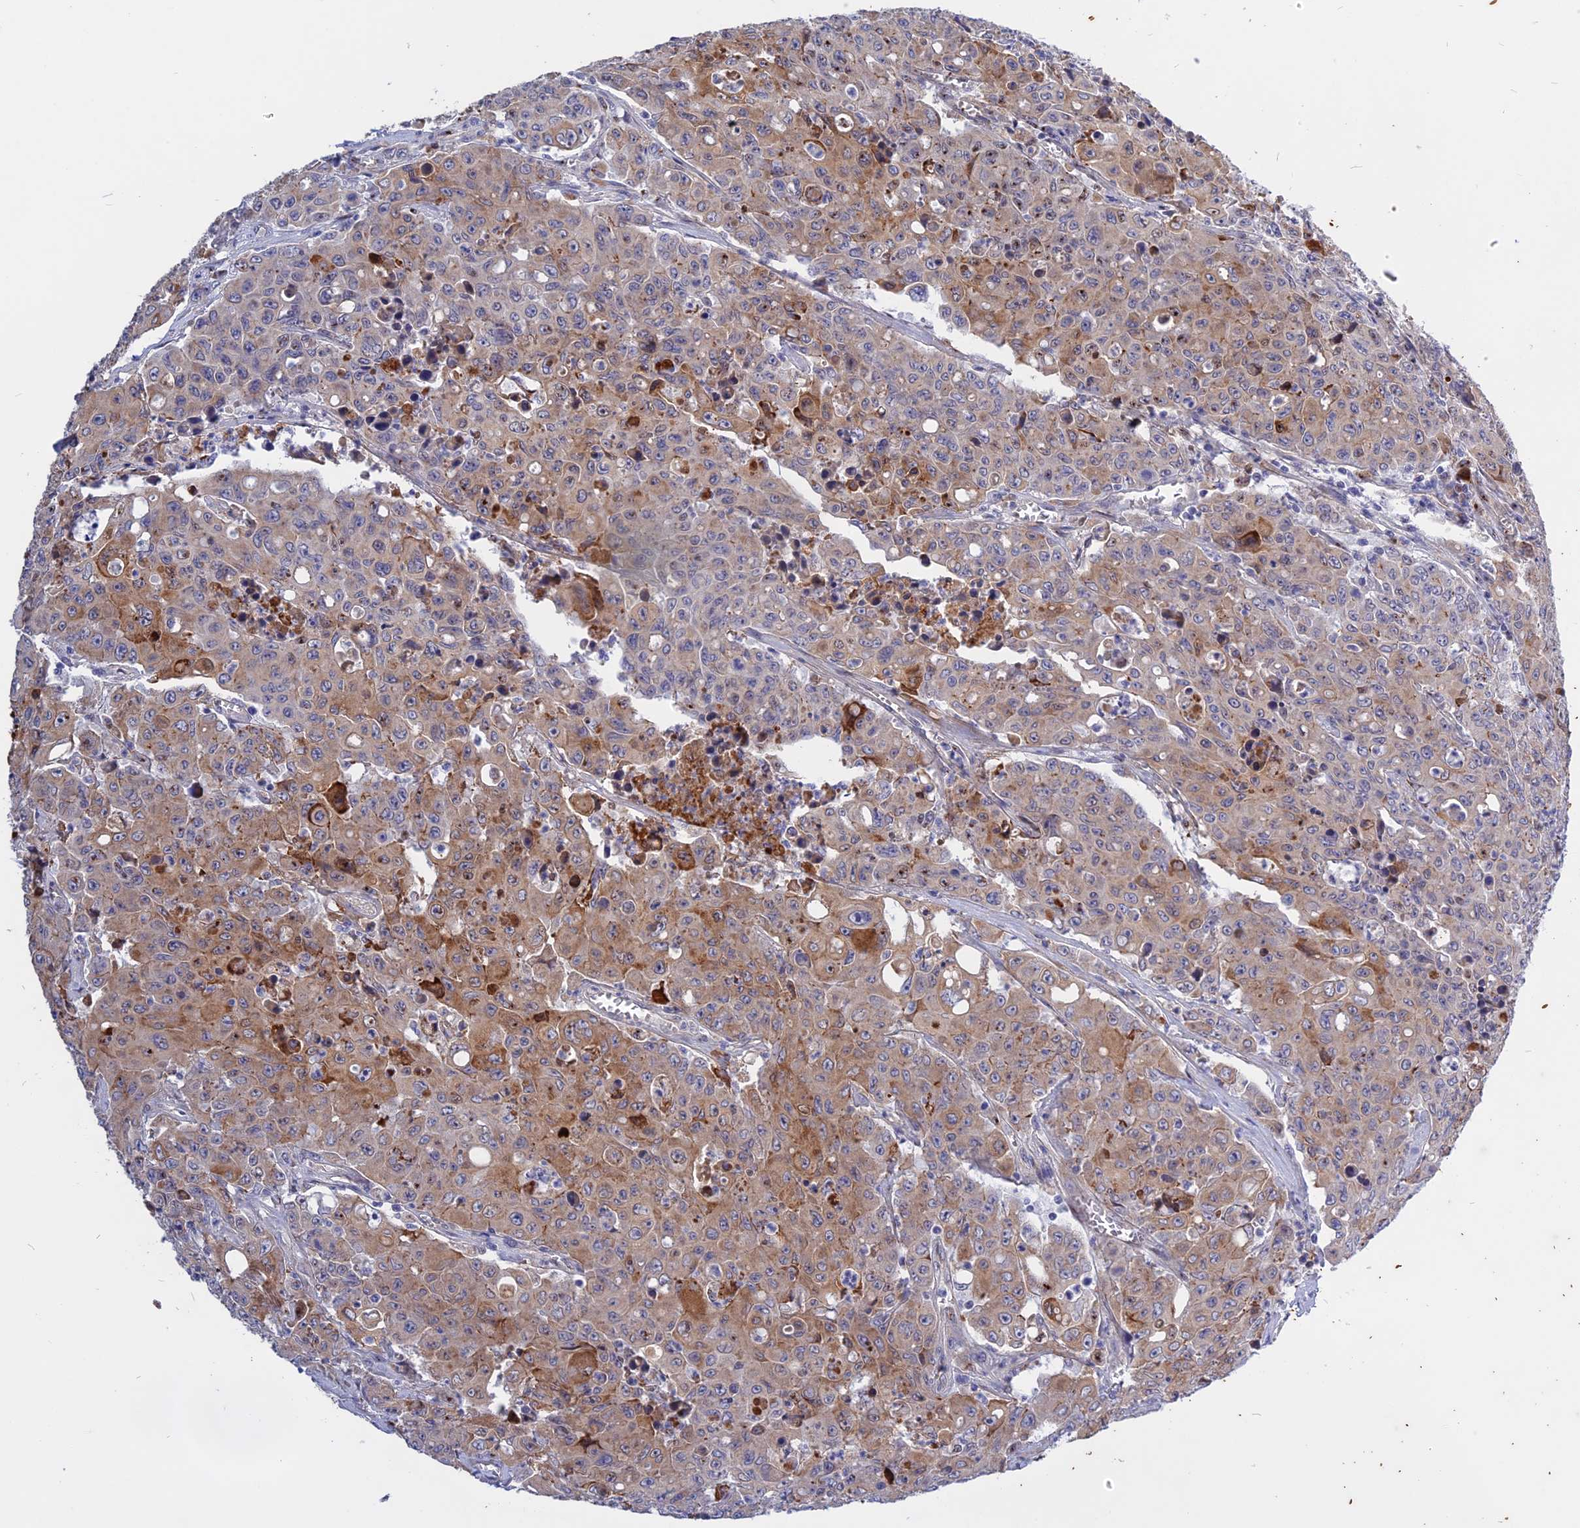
{"staining": {"intensity": "moderate", "quantity": "25%-75%", "location": "cytoplasmic/membranous"}, "tissue": "colorectal cancer", "cell_type": "Tumor cells", "image_type": "cancer", "snomed": [{"axis": "morphology", "description": "Adenocarcinoma, NOS"}, {"axis": "topography", "description": "Colon"}], "caption": "Immunohistochemical staining of human colorectal adenocarcinoma reveals medium levels of moderate cytoplasmic/membranous staining in about 25%-75% of tumor cells.", "gene": "GK5", "patient": {"sex": "male", "age": 51}}